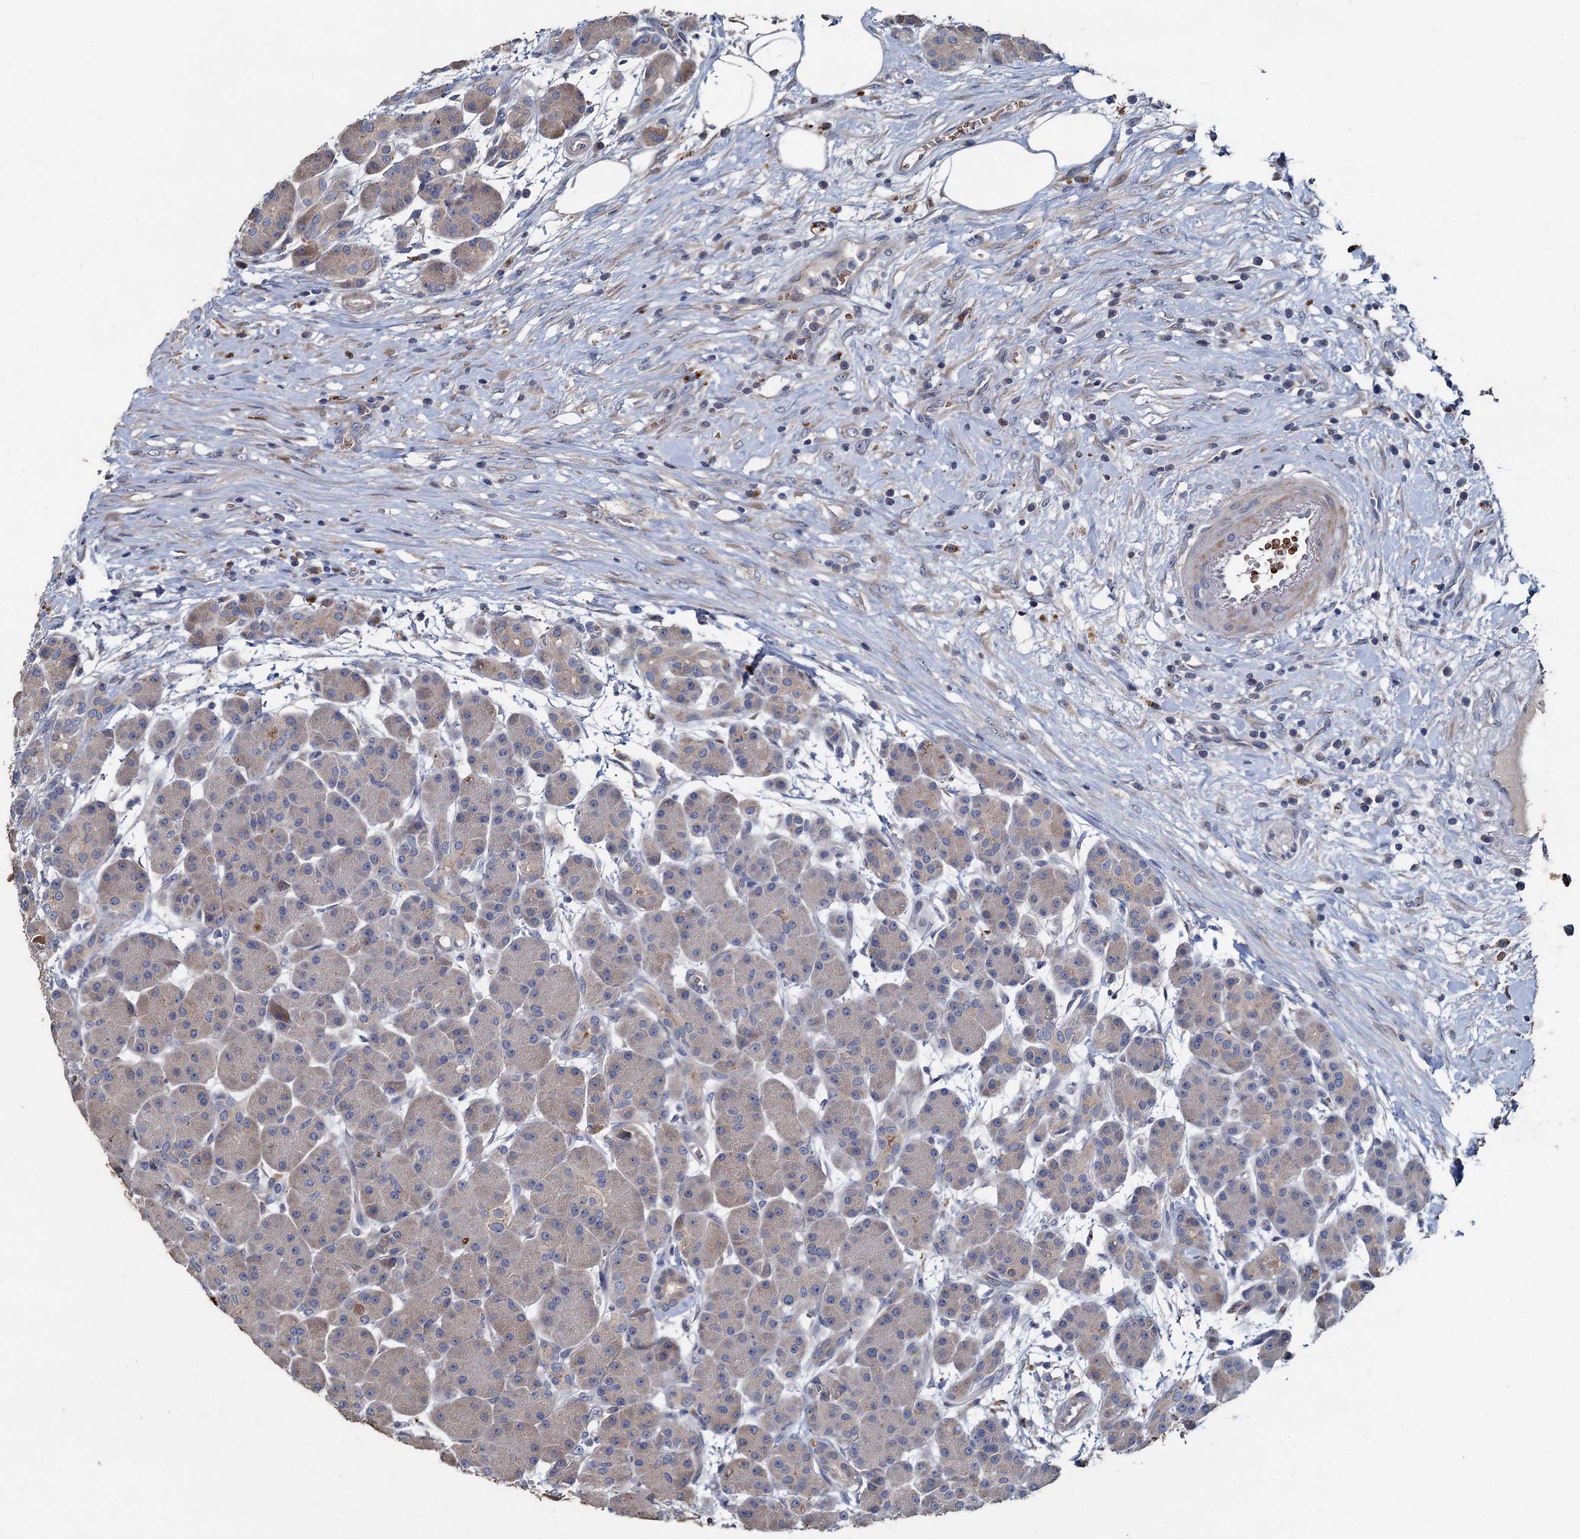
{"staining": {"intensity": "moderate", "quantity": "<25%", "location": "cytoplasmic/membranous"}, "tissue": "pancreas", "cell_type": "Exocrine glandular cells", "image_type": "normal", "snomed": [{"axis": "morphology", "description": "Normal tissue, NOS"}, {"axis": "topography", "description": "Pancreas"}], "caption": "Brown immunohistochemical staining in normal human pancreas displays moderate cytoplasmic/membranous expression in about <25% of exocrine glandular cells.", "gene": "TCTN2", "patient": {"sex": "male", "age": 63}}